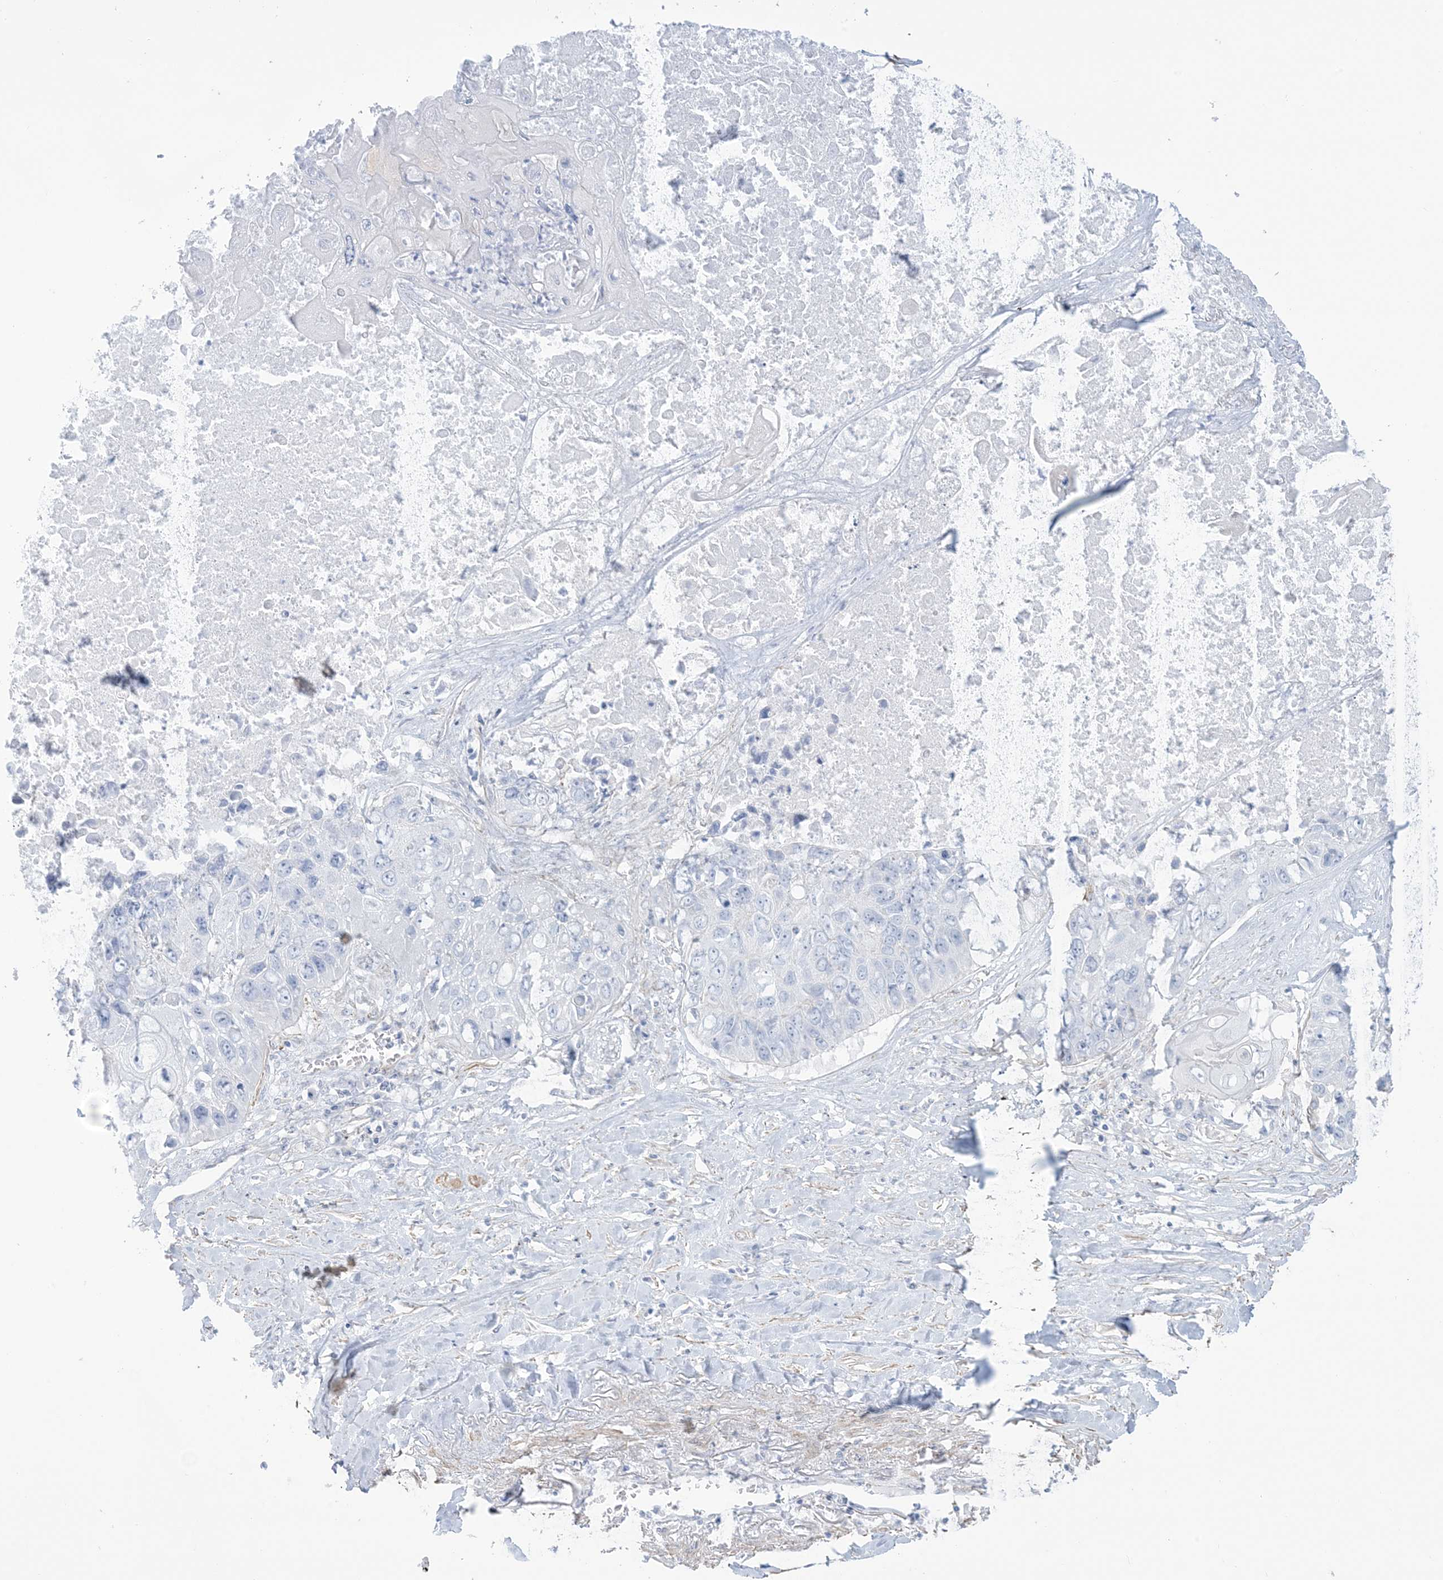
{"staining": {"intensity": "negative", "quantity": "none", "location": "none"}, "tissue": "lung cancer", "cell_type": "Tumor cells", "image_type": "cancer", "snomed": [{"axis": "morphology", "description": "Squamous cell carcinoma, NOS"}, {"axis": "topography", "description": "Lung"}], "caption": "An immunohistochemistry (IHC) histopathology image of lung cancer (squamous cell carcinoma) is shown. There is no staining in tumor cells of lung cancer (squamous cell carcinoma).", "gene": "AGXT", "patient": {"sex": "male", "age": 61}}